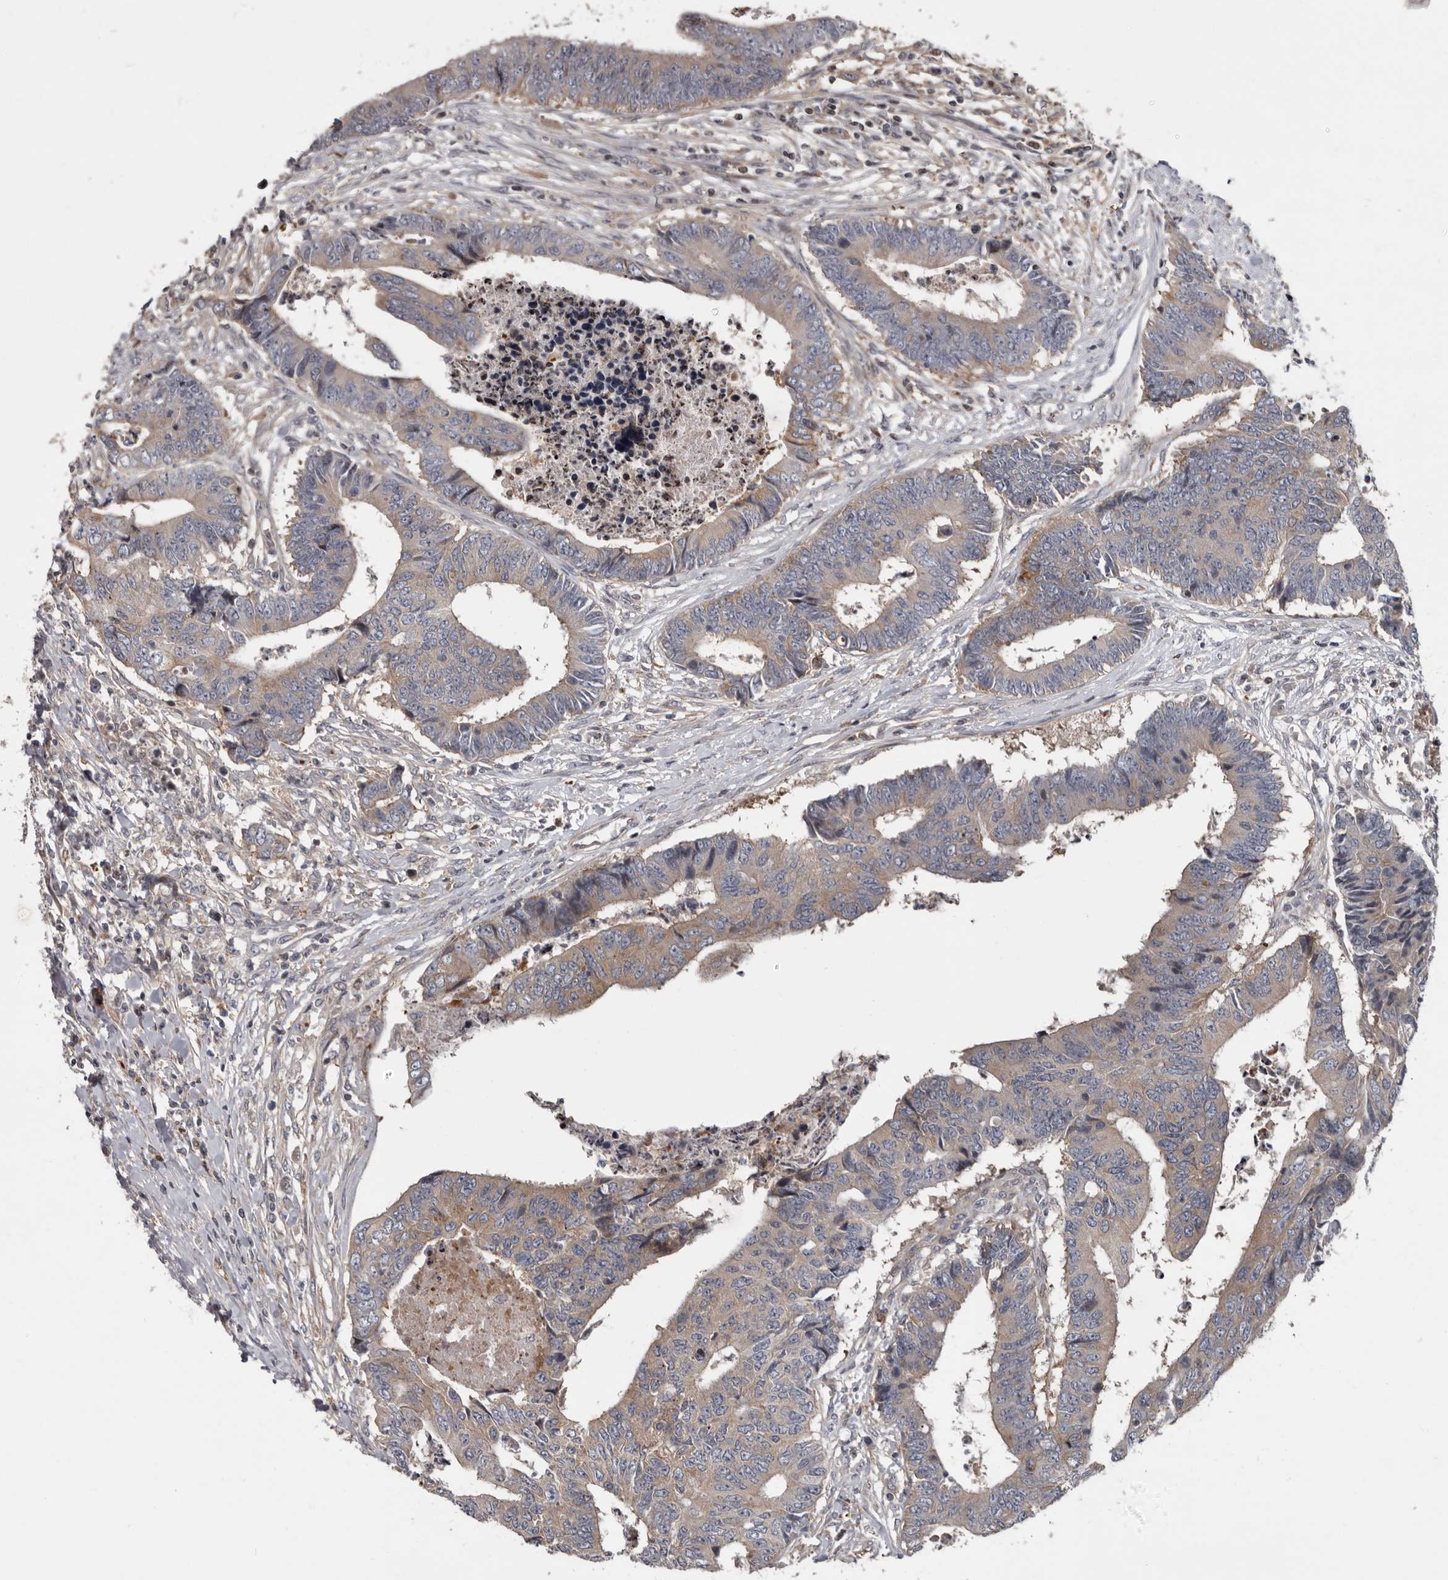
{"staining": {"intensity": "weak", "quantity": "<25%", "location": "cytoplasmic/membranous"}, "tissue": "colorectal cancer", "cell_type": "Tumor cells", "image_type": "cancer", "snomed": [{"axis": "morphology", "description": "Adenocarcinoma, NOS"}, {"axis": "topography", "description": "Rectum"}], "caption": "The micrograph reveals no significant positivity in tumor cells of adenocarcinoma (colorectal).", "gene": "FGFR4", "patient": {"sex": "male", "age": 84}}